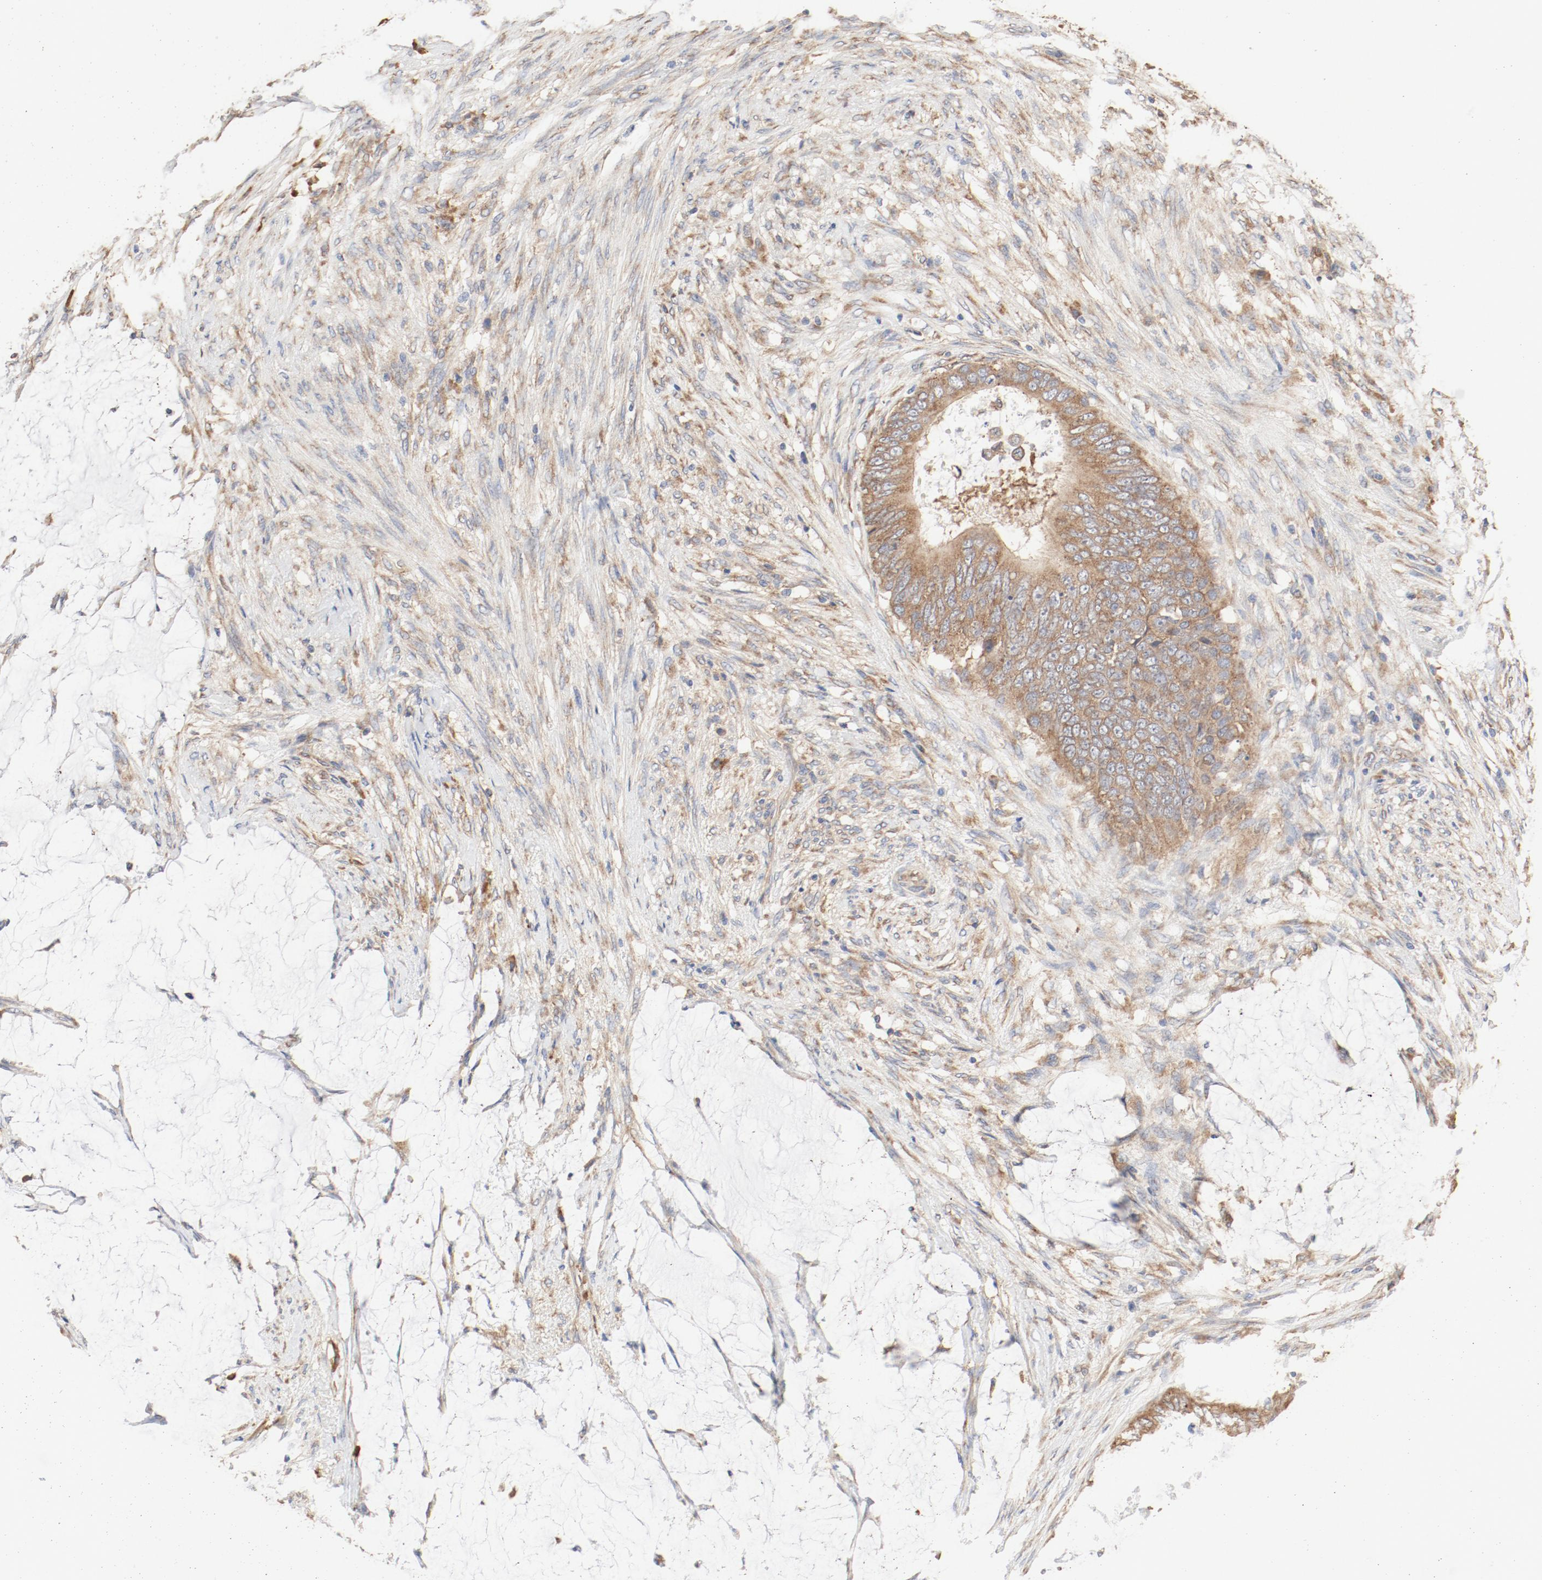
{"staining": {"intensity": "moderate", "quantity": ">75%", "location": "cytoplasmic/membranous"}, "tissue": "colorectal cancer", "cell_type": "Tumor cells", "image_type": "cancer", "snomed": [{"axis": "morphology", "description": "Normal tissue, NOS"}, {"axis": "morphology", "description": "Adenocarcinoma, NOS"}, {"axis": "topography", "description": "Rectum"}, {"axis": "topography", "description": "Peripheral nerve tissue"}], "caption": "A photomicrograph of human colorectal cancer (adenocarcinoma) stained for a protein exhibits moderate cytoplasmic/membranous brown staining in tumor cells.", "gene": "RPS6", "patient": {"sex": "female", "age": 77}}